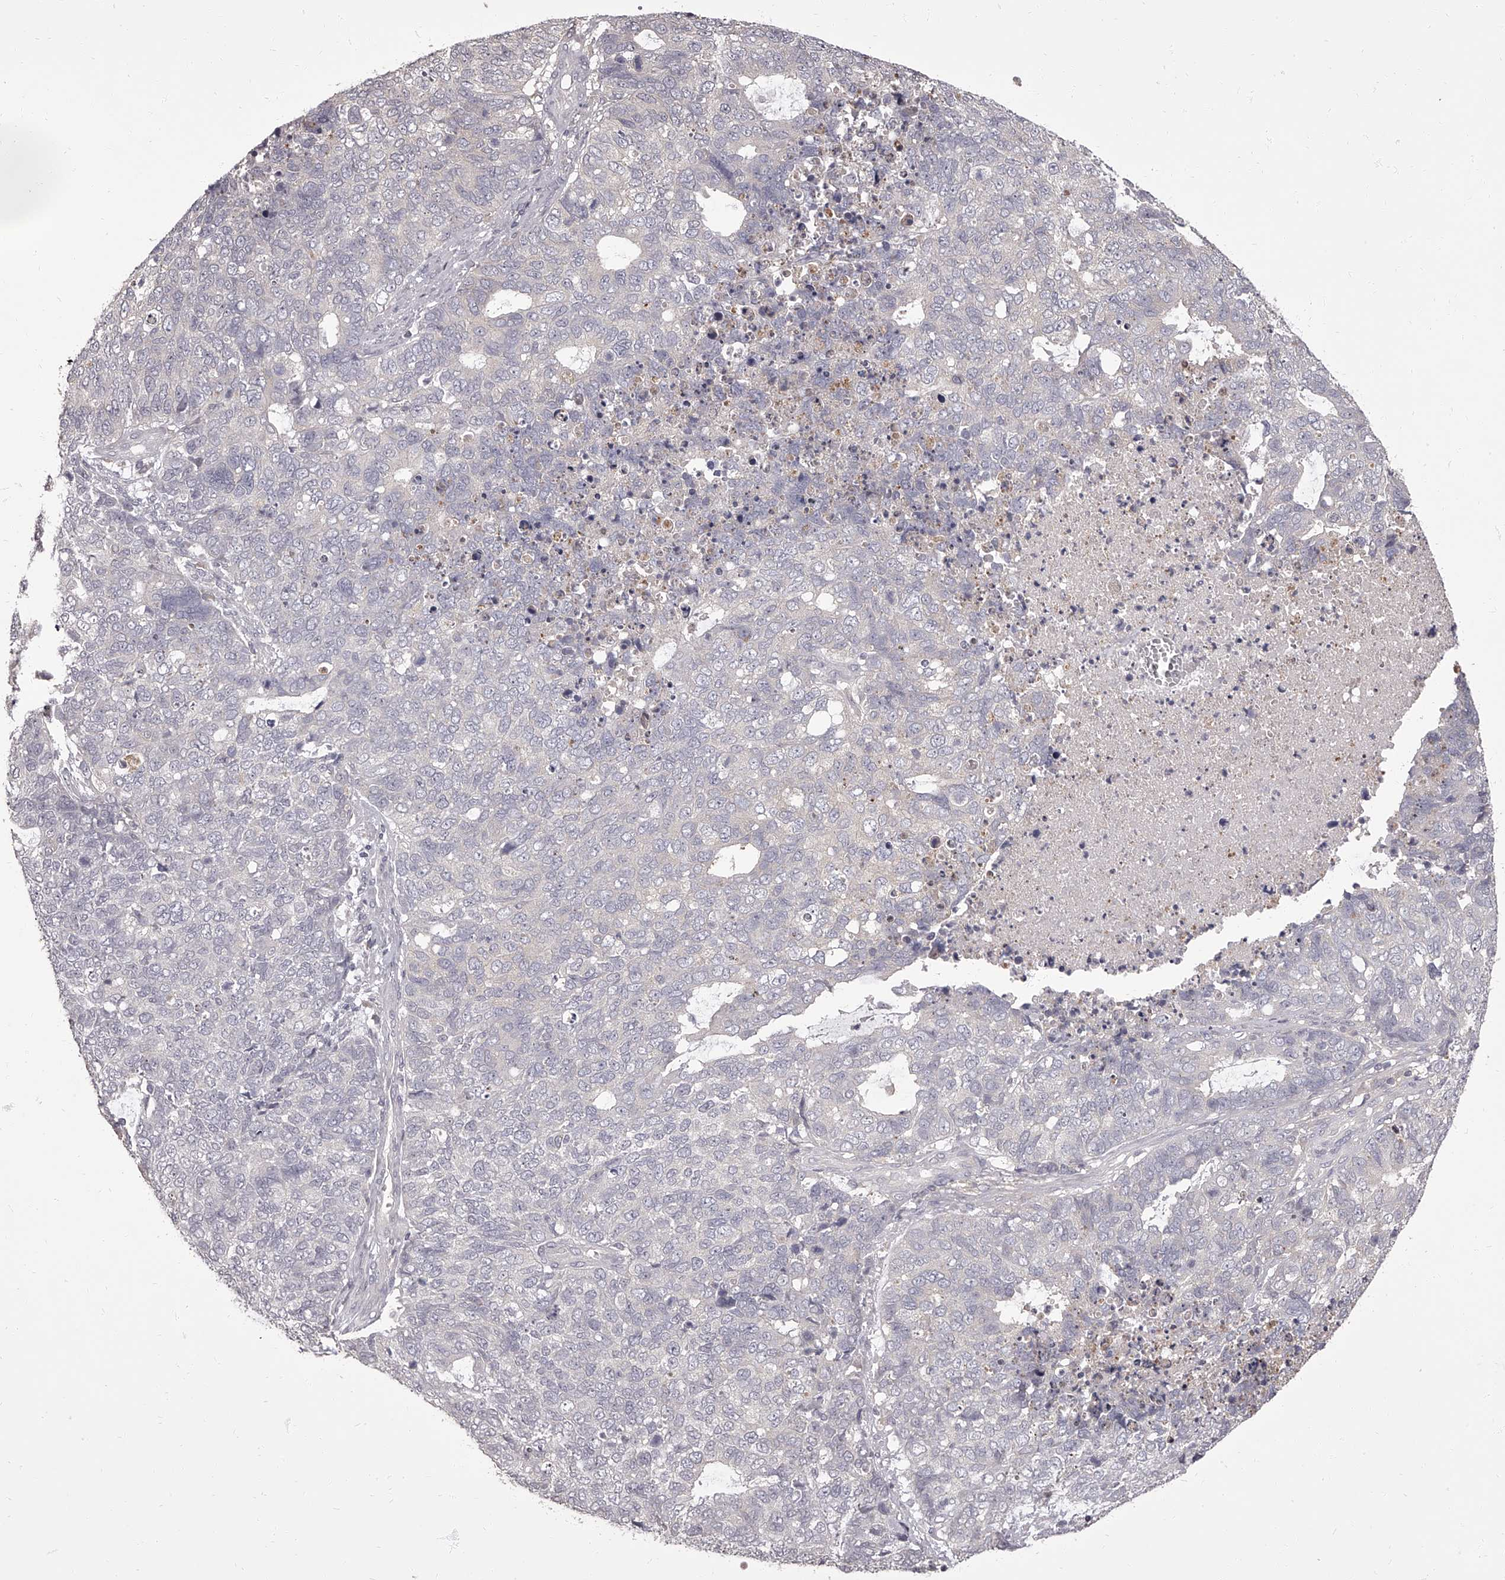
{"staining": {"intensity": "negative", "quantity": "none", "location": "none"}, "tissue": "cervical cancer", "cell_type": "Tumor cells", "image_type": "cancer", "snomed": [{"axis": "morphology", "description": "Squamous cell carcinoma, NOS"}, {"axis": "topography", "description": "Cervix"}], "caption": "Tumor cells show no significant protein positivity in squamous cell carcinoma (cervical).", "gene": "APEH", "patient": {"sex": "female", "age": 63}}